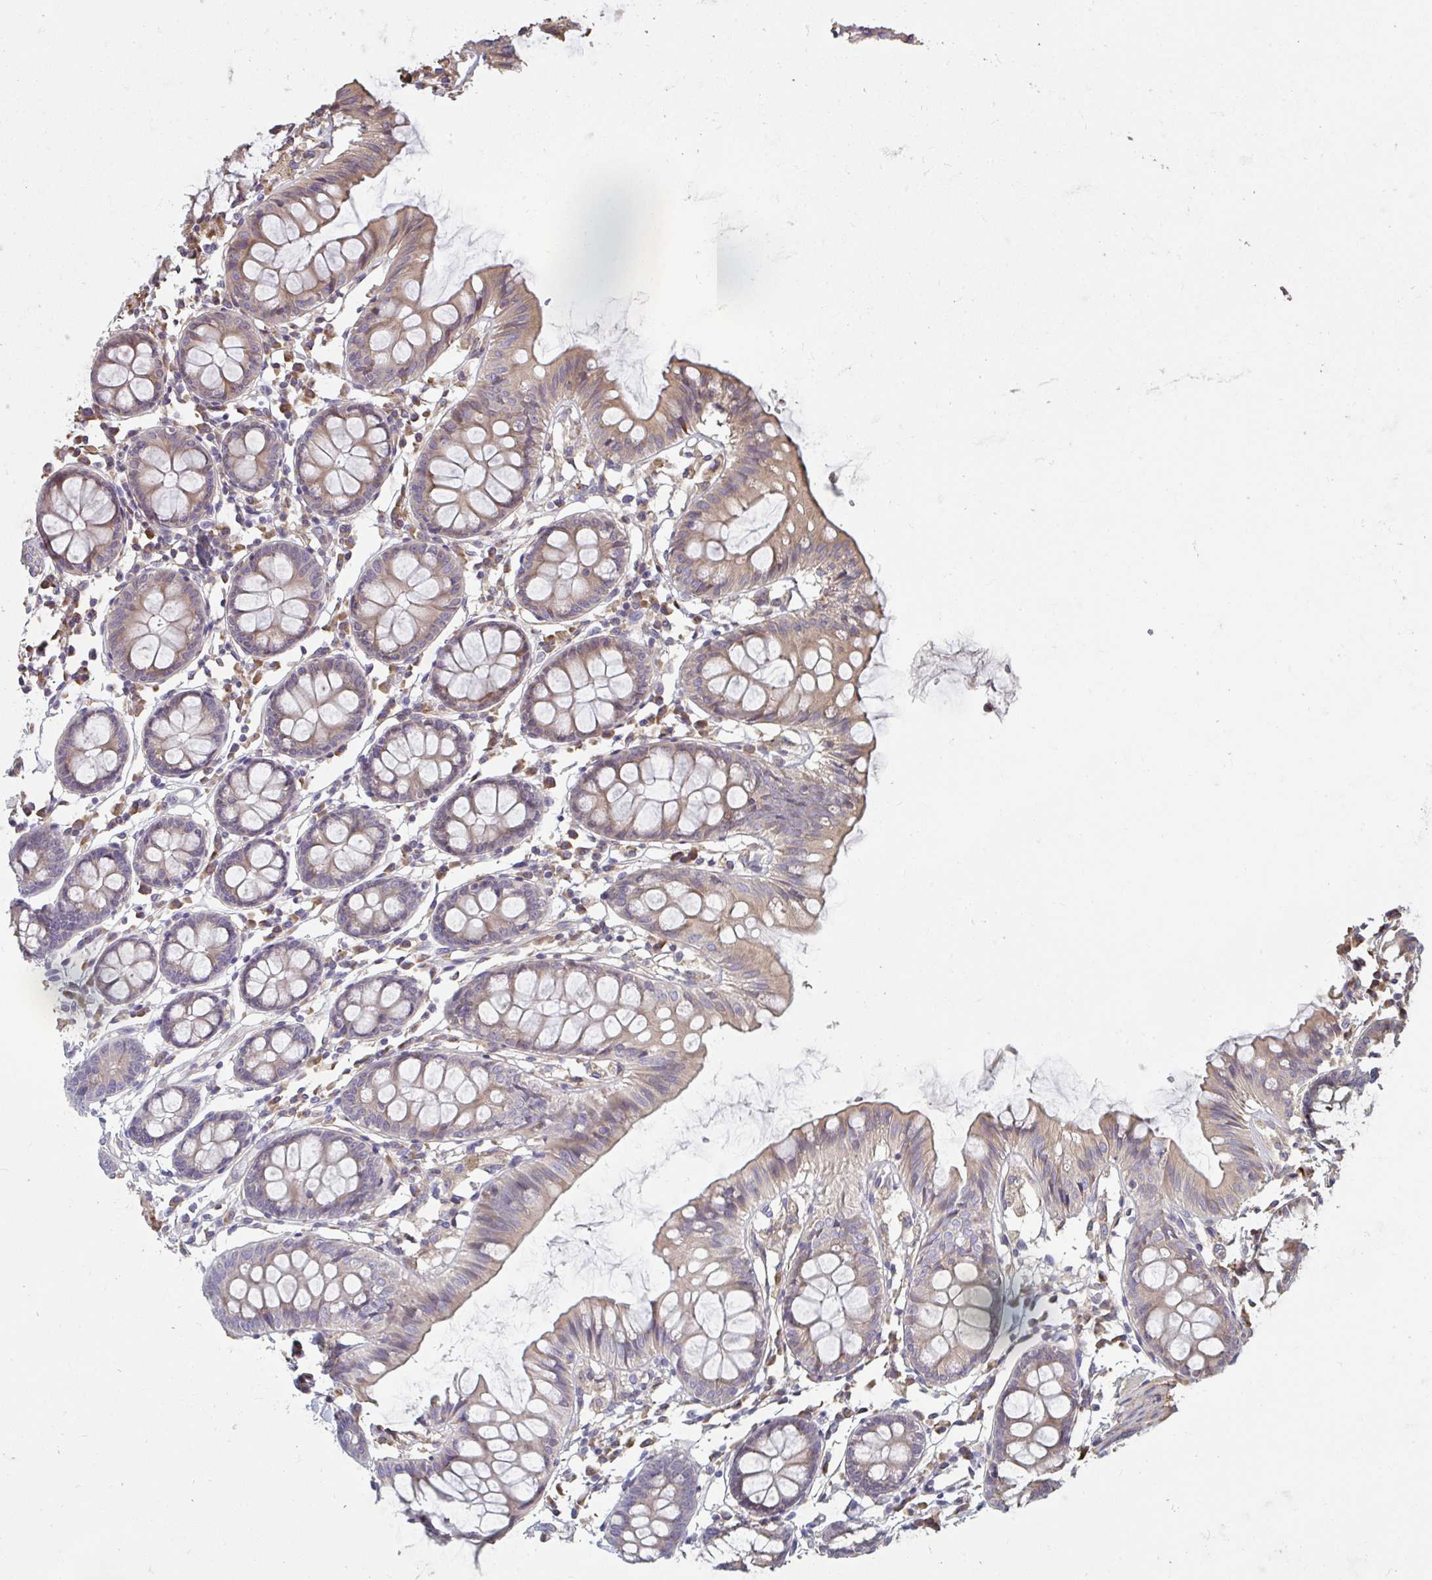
{"staining": {"intensity": "moderate", "quantity": ">75%", "location": "cytoplasmic/membranous"}, "tissue": "colon", "cell_type": "Endothelial cells", "image_type": "normal", "snomed": [{"axis": "morphology", "description": "Normal tissue, NOS"}, {"axis": "topography", "description": "Colon"}], "caption": "Protein expression analysis of benign colon exhibits moderate cytoplasmic/membranous staining in approximately >75% of endothelial cells.", "gene": "ZFYVE28", "patient": {"sex": "female", "age": 84}}